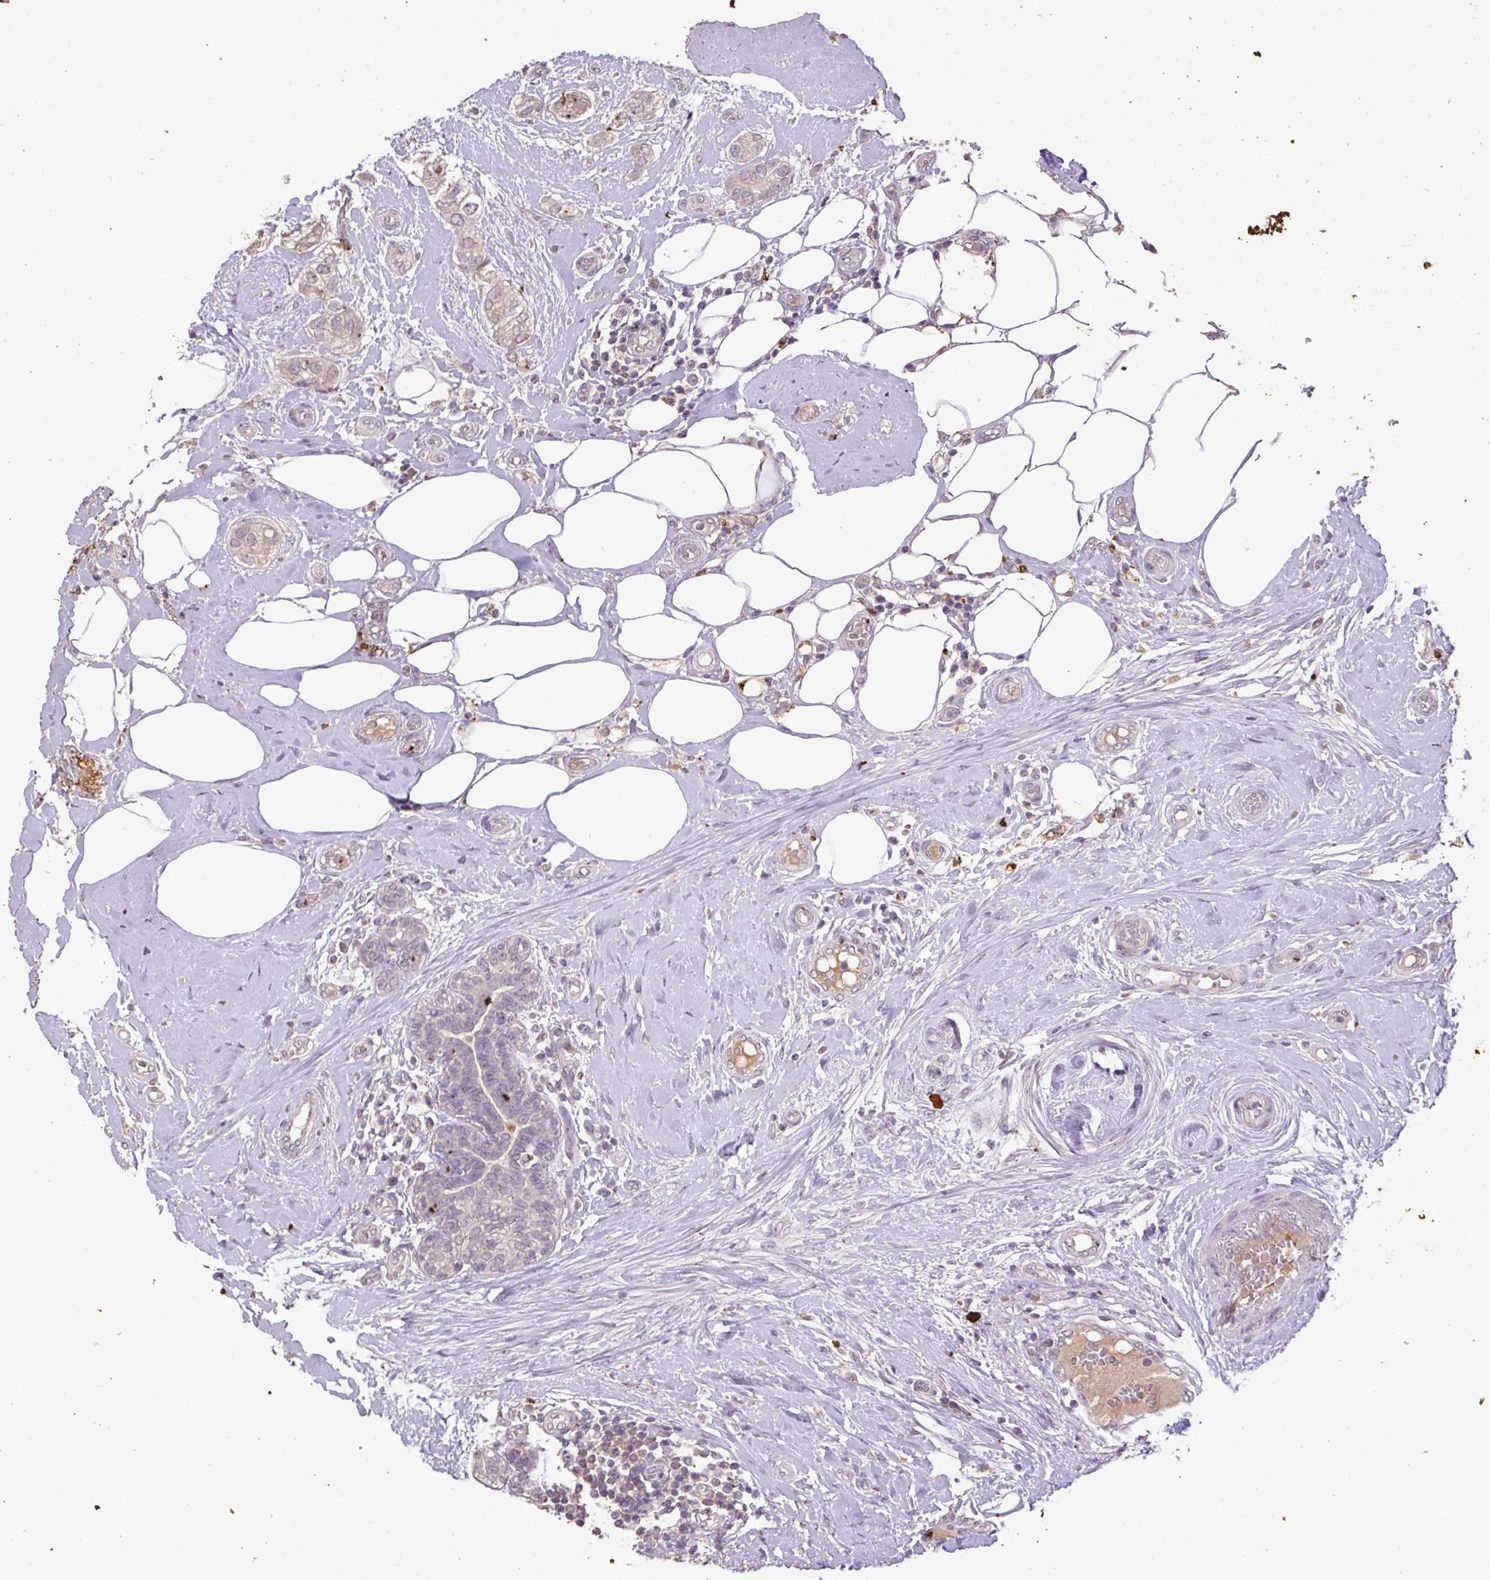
{"staining": {"intensity": "negative", "quantity": "none", "location": "none"}, "tissue": "breast cancer", "cell_type": "Tumor cells", "image_type": "cancer", "snomed": [{"axis": "morphology", "description": "Duct carcinoma"}, {"axis": "topography", "description": "Breast"}], "caption": "High magnification brightfield microscopy of breast cancer (infiltrating ductal carcinoma) stained with DAB (brown) and counterstained with hematoxylin (blue): tumor cells show no significant positivity.", "gene": "LRTM2", "patient": {"sex": "female", "age": 73}}